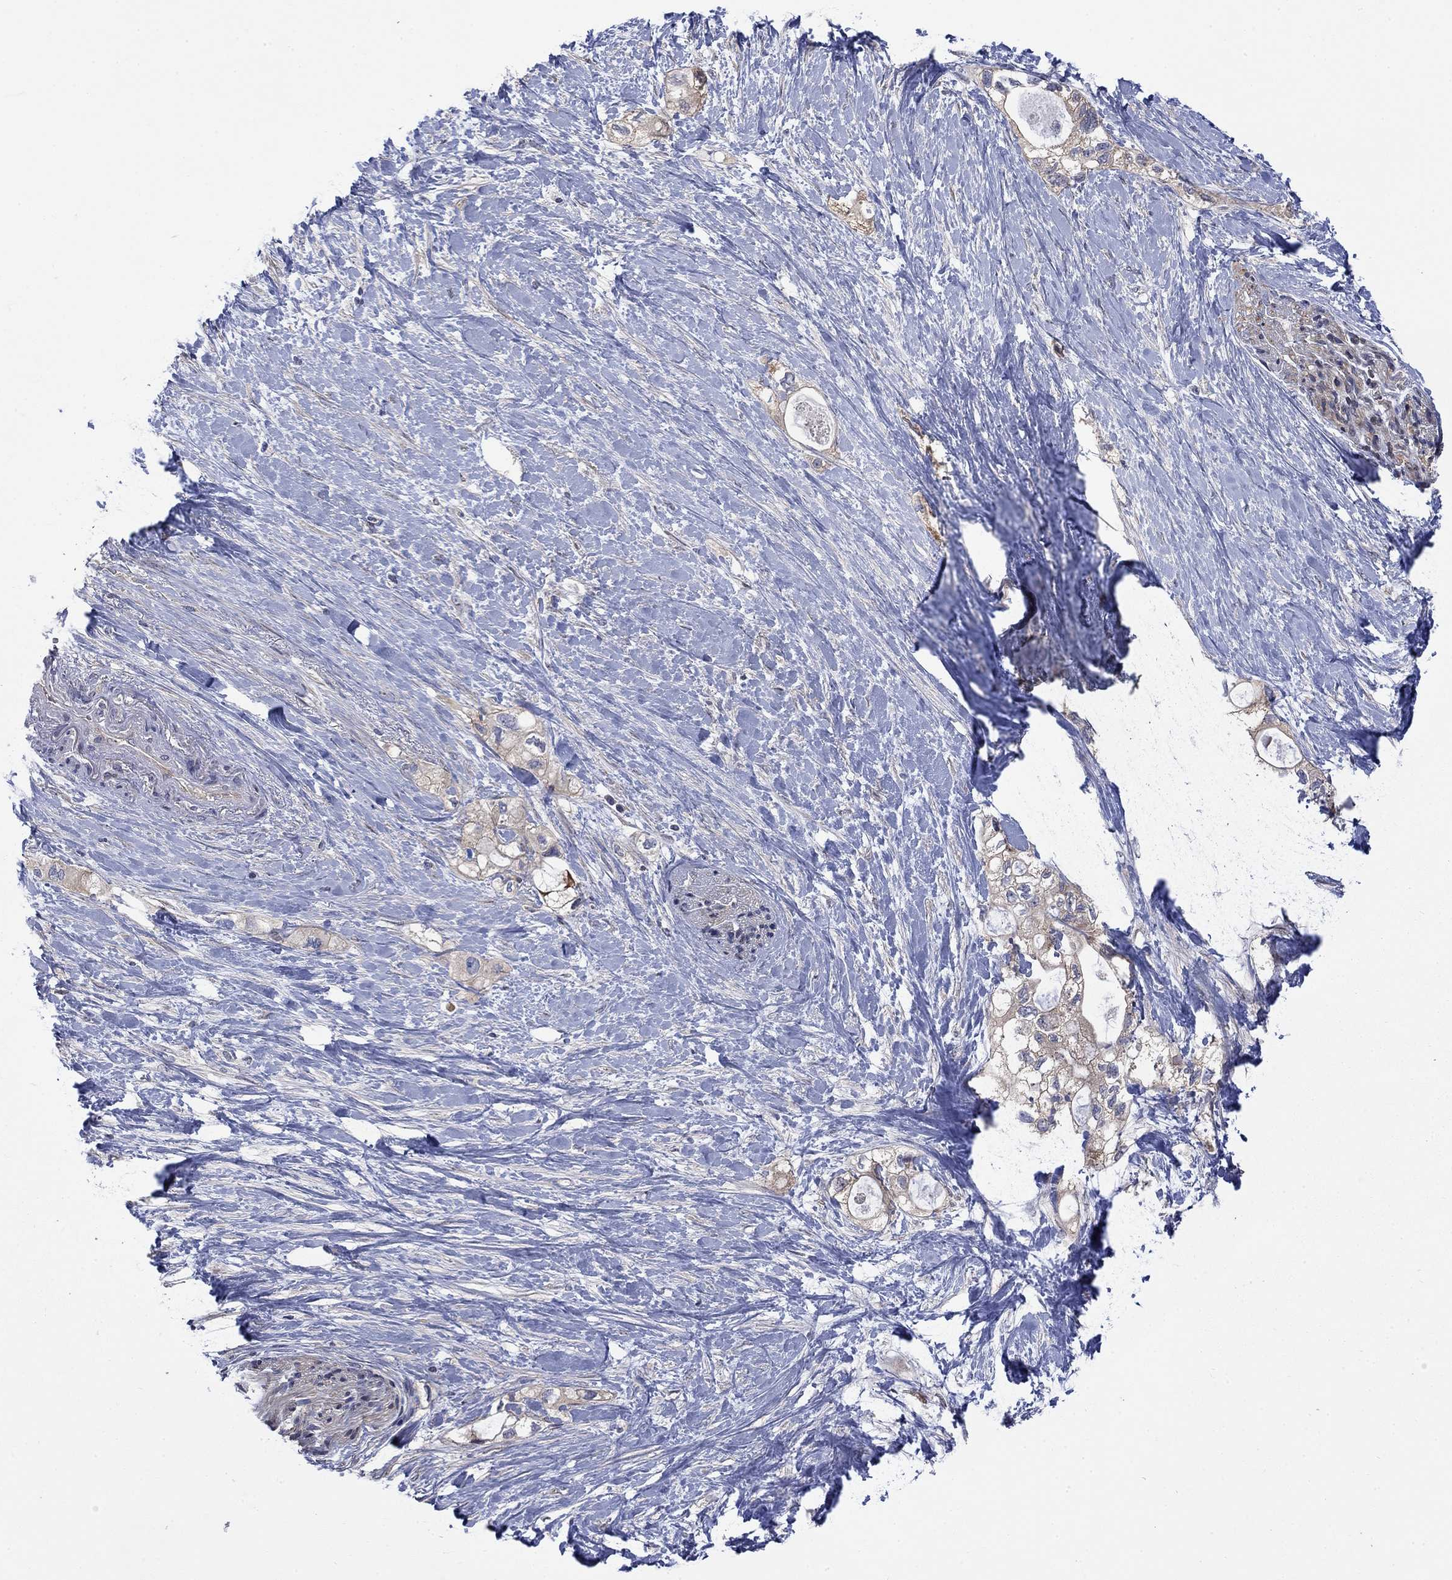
{"staining": {"intensity": "weak", "quantity": ">75%", "location": "cytoplasmic/membranous"}, "tissue": "pancreatic cancer", "cell_type": "Tumor cells", "image_type": "cancer", "snomed": [{"axis": "morphology", "description": "Adenocarcinoma, NOS"}, {"axis": "topography", "description": "Pancreas"}], "caption": "IHC photomicrograph of neoplastic tissue: pancreatic cancer stained using immunohistochemistry demonstrates low levels of weak protein expression localized specifically in the cytoplasmic/membranous of tumor cells, appearing as a cytoplasmic/membranous brown color.", "gene": "PDZD2", "patient": {"sex": "female", "age": 56}}